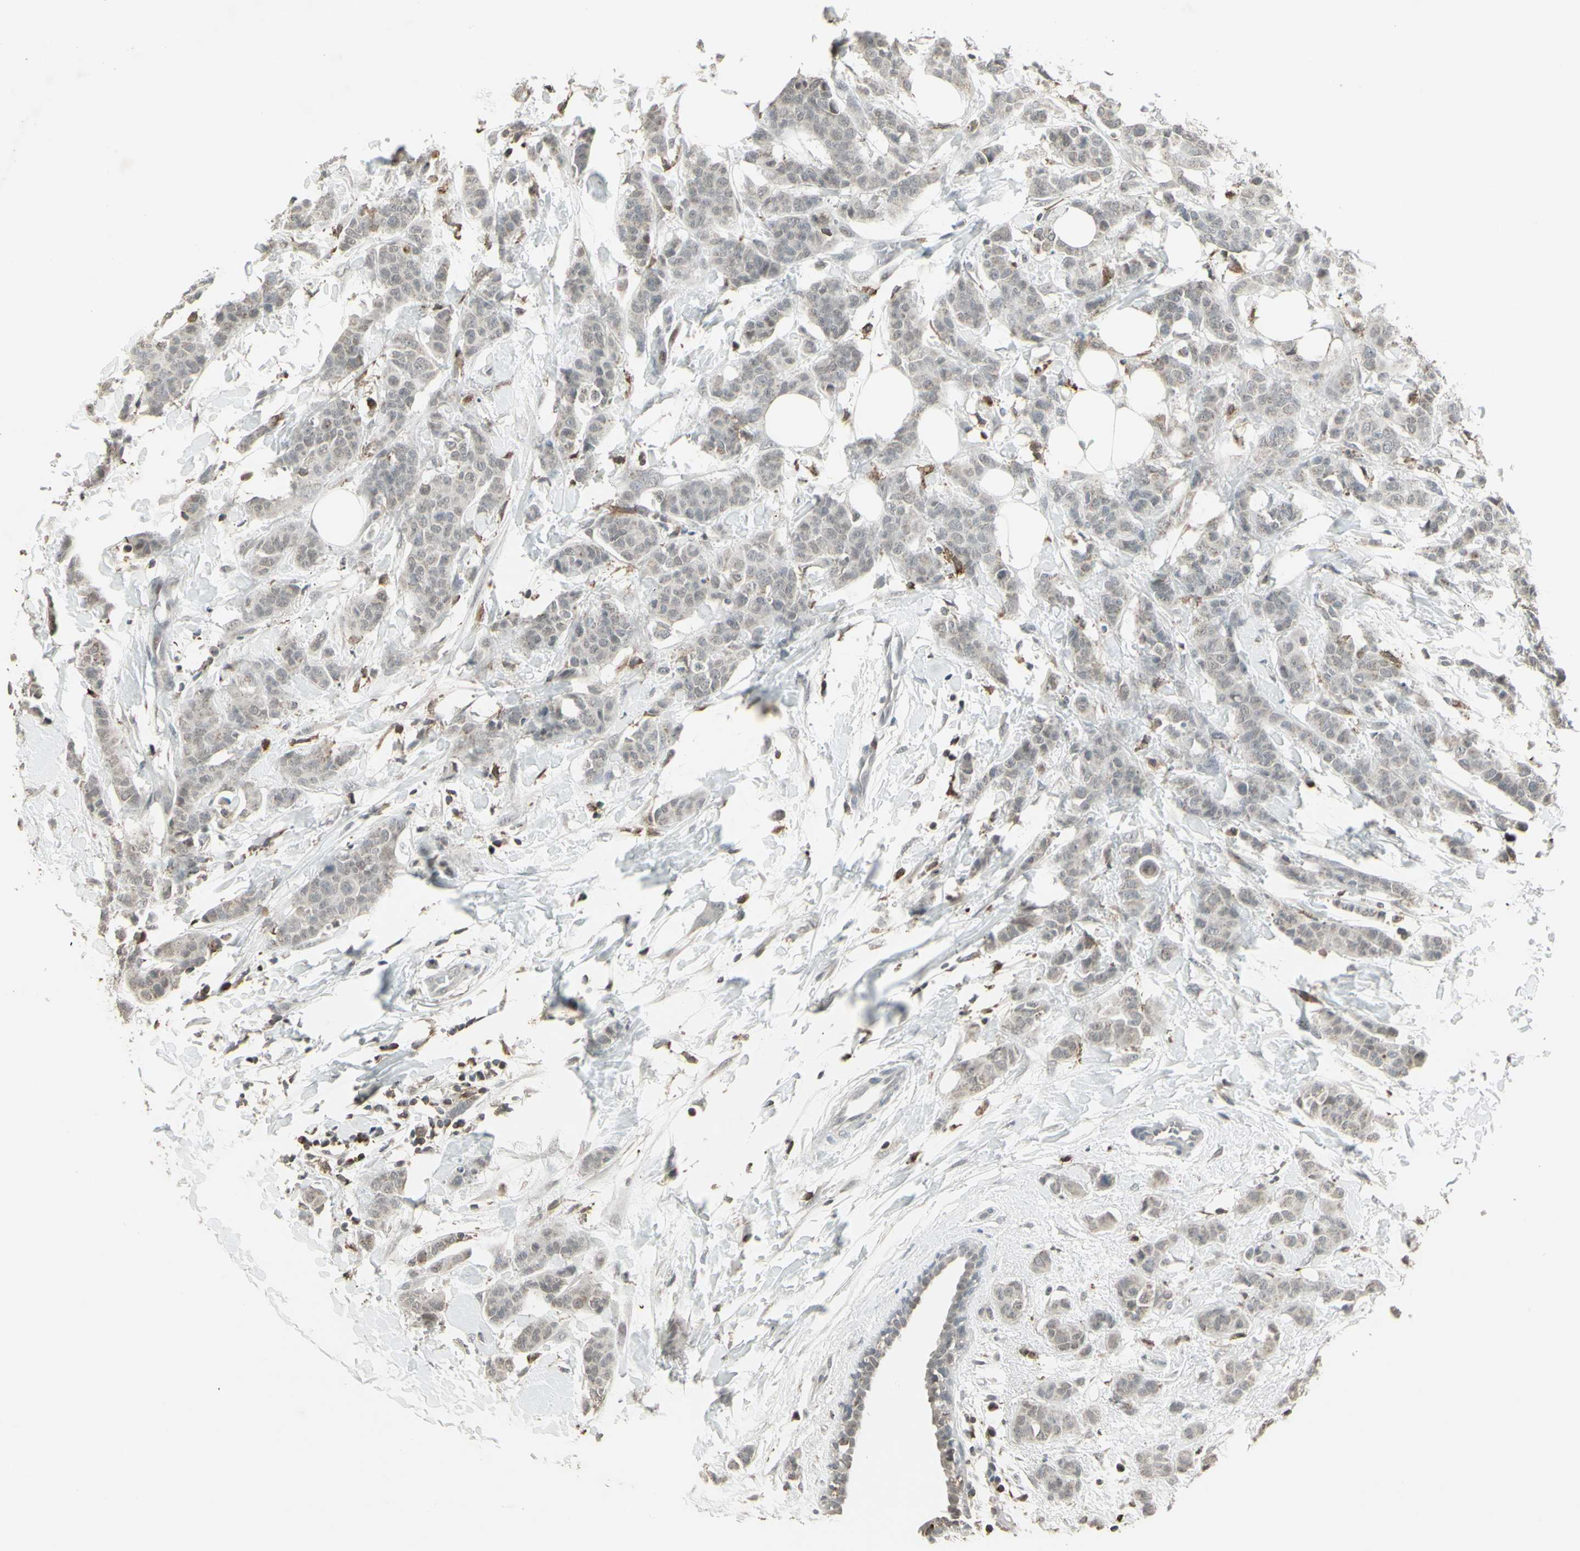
{"staining": {"intensity": "negative", "quantity": "none", "location": "none"}, "tissue": "breast cancer", "cell_type": "Tumor cells", "image_type": "cancer", "snomed": [{"axis": "morphology", "description": "Normal tissue, NOS"}, {"axis": "morphology", "description": "Duct carcinoma"}, {"axis": "topography", "description": "Breast"}], "caption": "High power microscopy photomicrograph of an immunohistochemistry image of intraductal carcinoma (breast), revealing no significant positivity in tumor cells. Brightfield microscopy of immunohistochemistry stained with DAB (brown) and hematoxylin (blue), captured at high magnification.", "gene": "SAMSN1", "patient": {"sex": "female", "age": 40}}